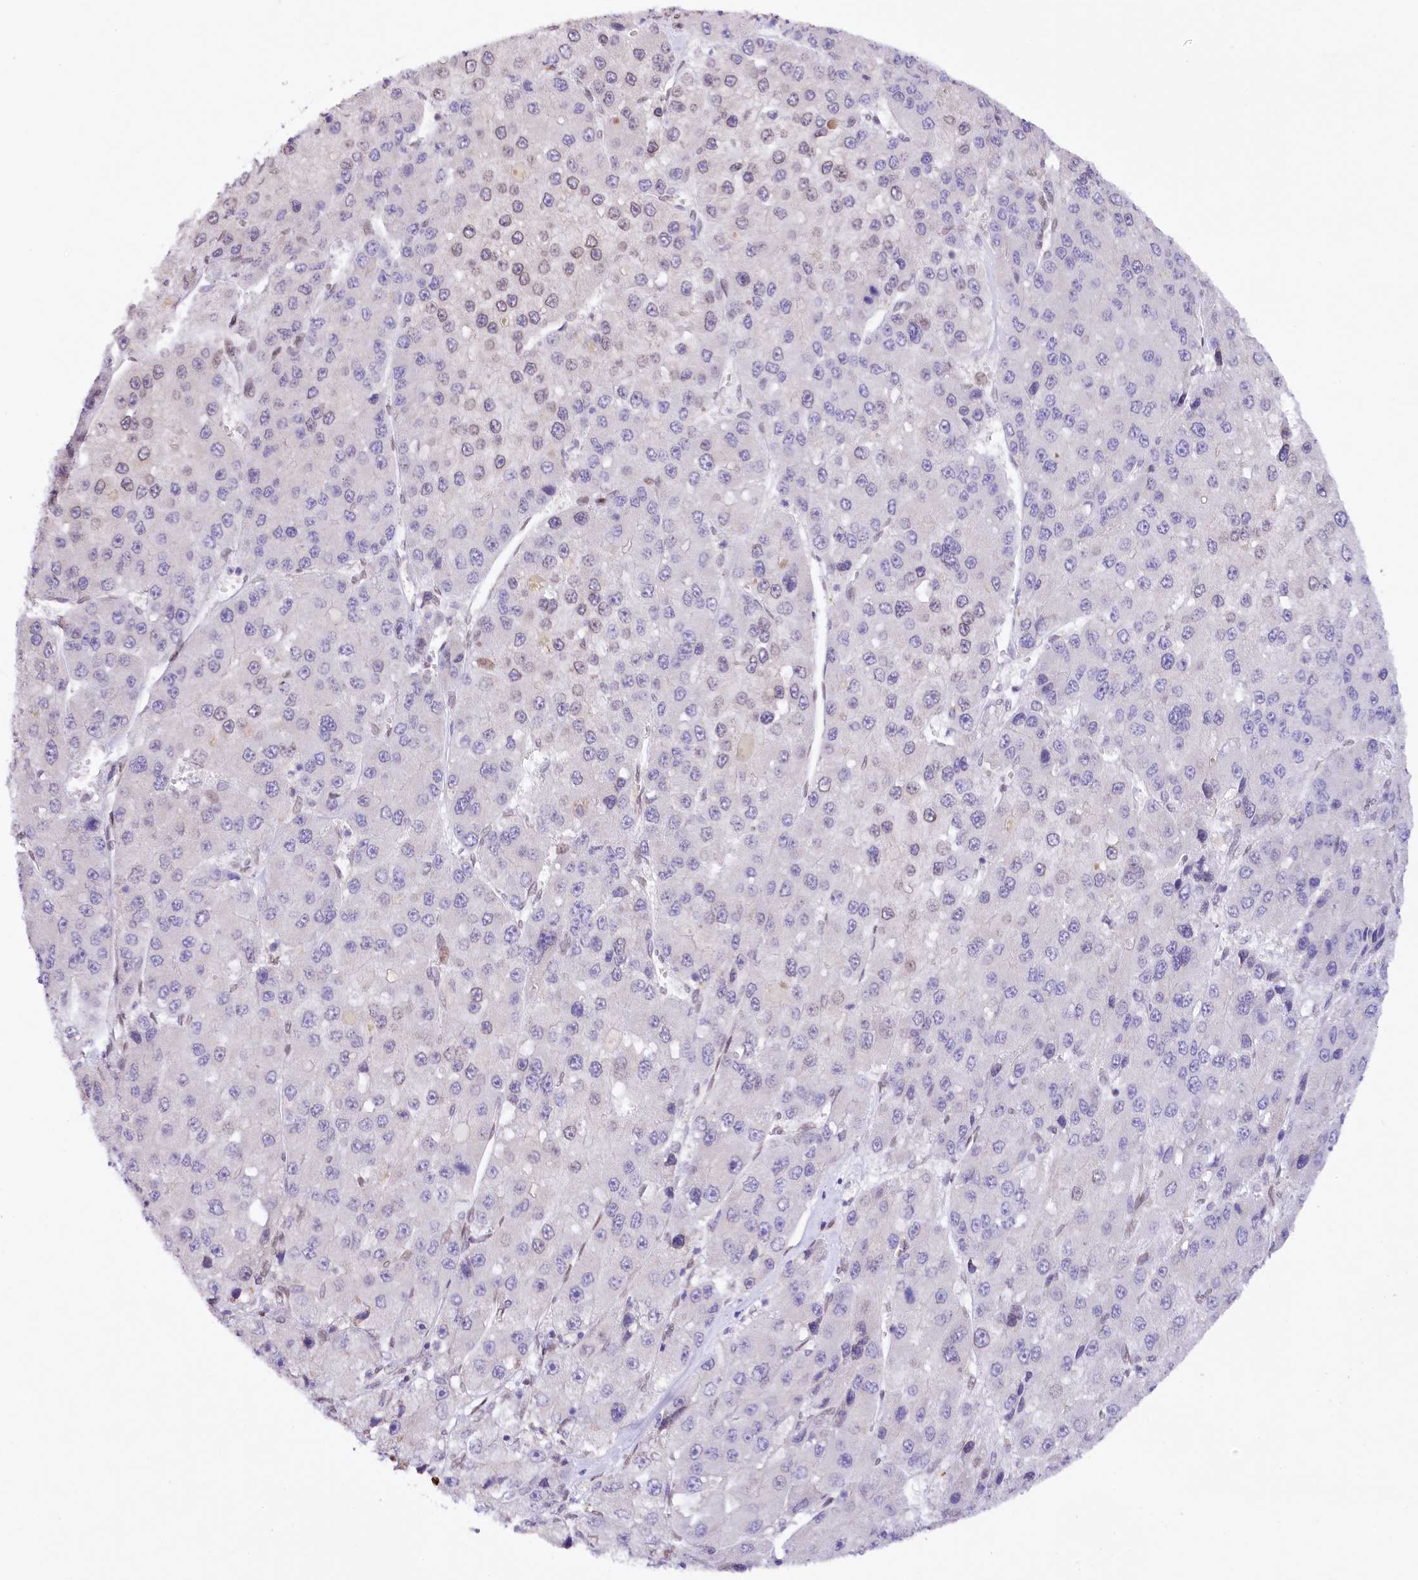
{"staining": {"intensity": "weak", "quantity": "<25%", "location": "nuclear"}, "tissue": "liver cancer", "cell_type": "Tumor cells", "image_type": "cancer", "snomed": [{"axis": "morphology", "description": "Carcinoma, Hepatocellular, NOS"}, {"axis": "topography", "description": "Liver"}], "caption": "Liver cancer was stained to show a protein in brown. There is no significant expression in tumor cells.", "gene": "ZNF226", "patient": {"sex": "female", "age": 73}}